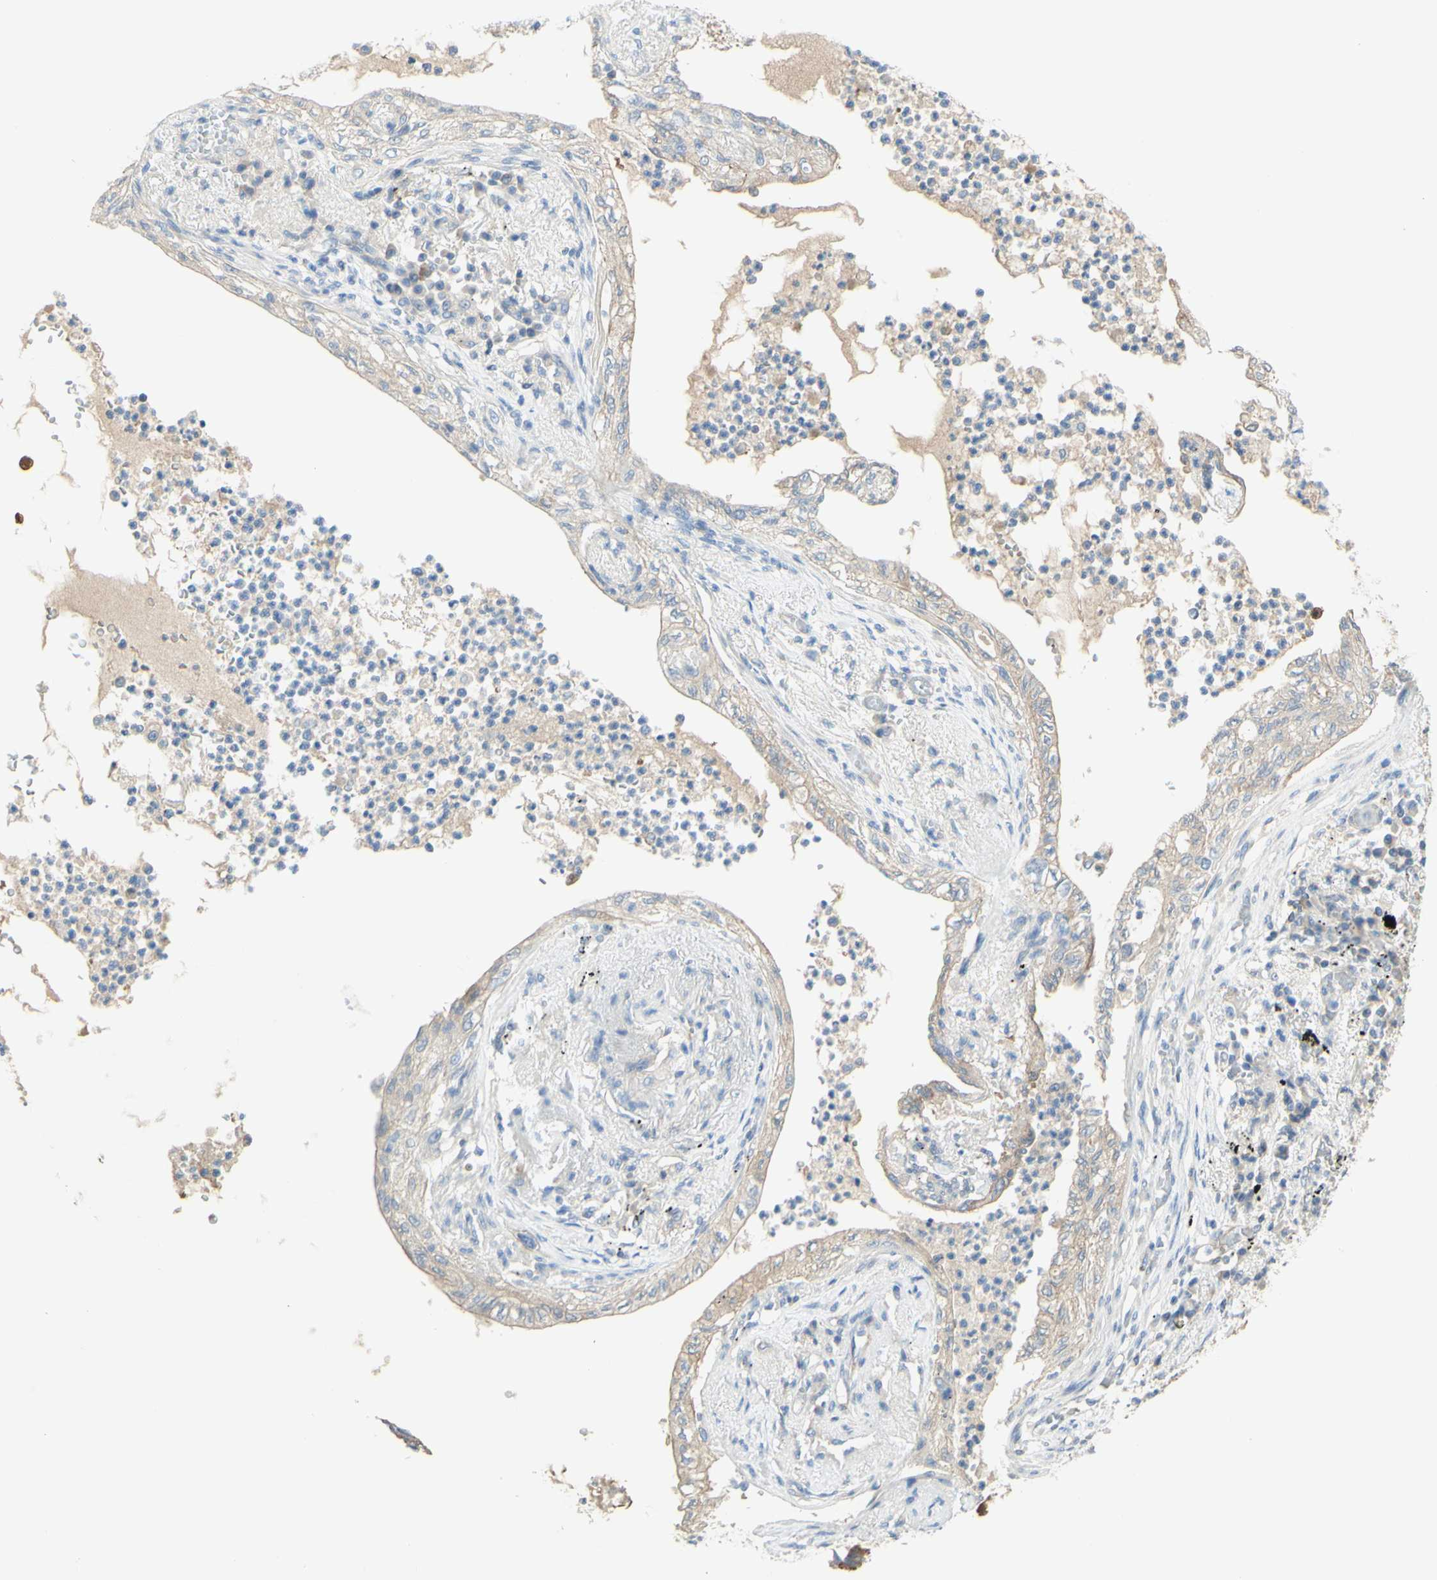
{"staining": {"intensity": "weak", "quantity": ">75%", "location": "cytoplasmic/membranous"}, "tissue": "lung cancer", "cell_type": "Tumor cells", "image_type": "cancer", "snomed": [{"axis": "morphology", "description": "Normal tissue, NOS"}, {"axis": "morphology", "description": "Adenocarcinoma, NOS"}, {"axis": "topography", "description": "Bronchus"}, {"axis": "topography", "description": "Lung"}], "caption": "Immunohistochemical staining of human lung cancer displays weak cytoplasmic/membranous protein expression in approximately >75% of tumor cells.", "gene": "MTM1", "patient": {"sex": "female", "age": 70}}